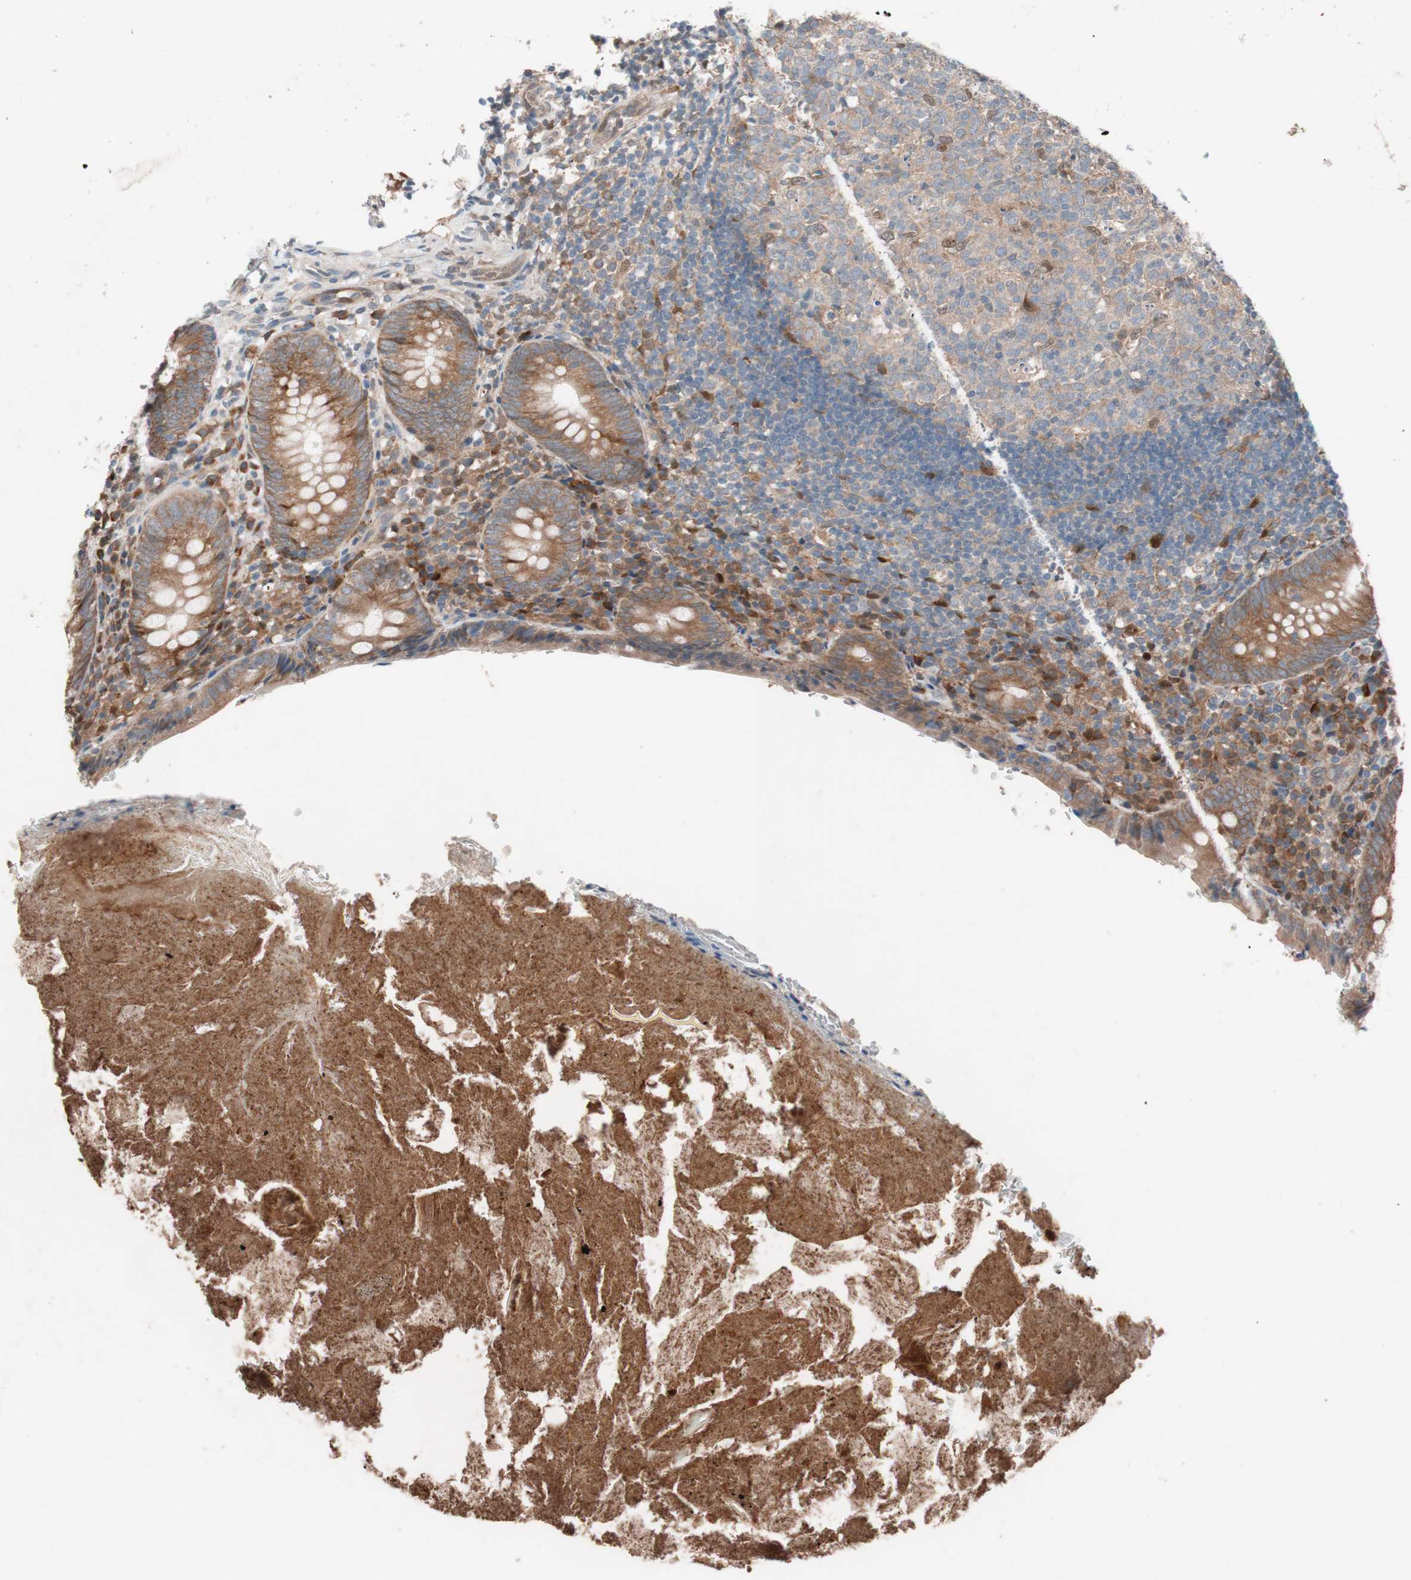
{"staining": {"intensity": "moderate", "quantity": ">75%", "location": "cytoplasmic/membranous"}, "tissue": "appendix", "cell_type": "Glandular cells", "image_type": "normal", "snomed": [{"axis": "morphology", "description": "Normal tissue, NOS"}, {"axis": "topography", "description": "Appendix"}], "caption": "IHC staining of normal appendix, which shows medium levels of moderate cytoplasmic/membranous expression in approximately >75% of glandular cells indicating moderate cytoplasmic/membranous protein positivity. The staining was performed using DAB (brown) for protein detection and nuclei were counterstained in hematoxylin (blue).", "gene": "FAAH", "patient": {"sex": "female", "age": 10}}